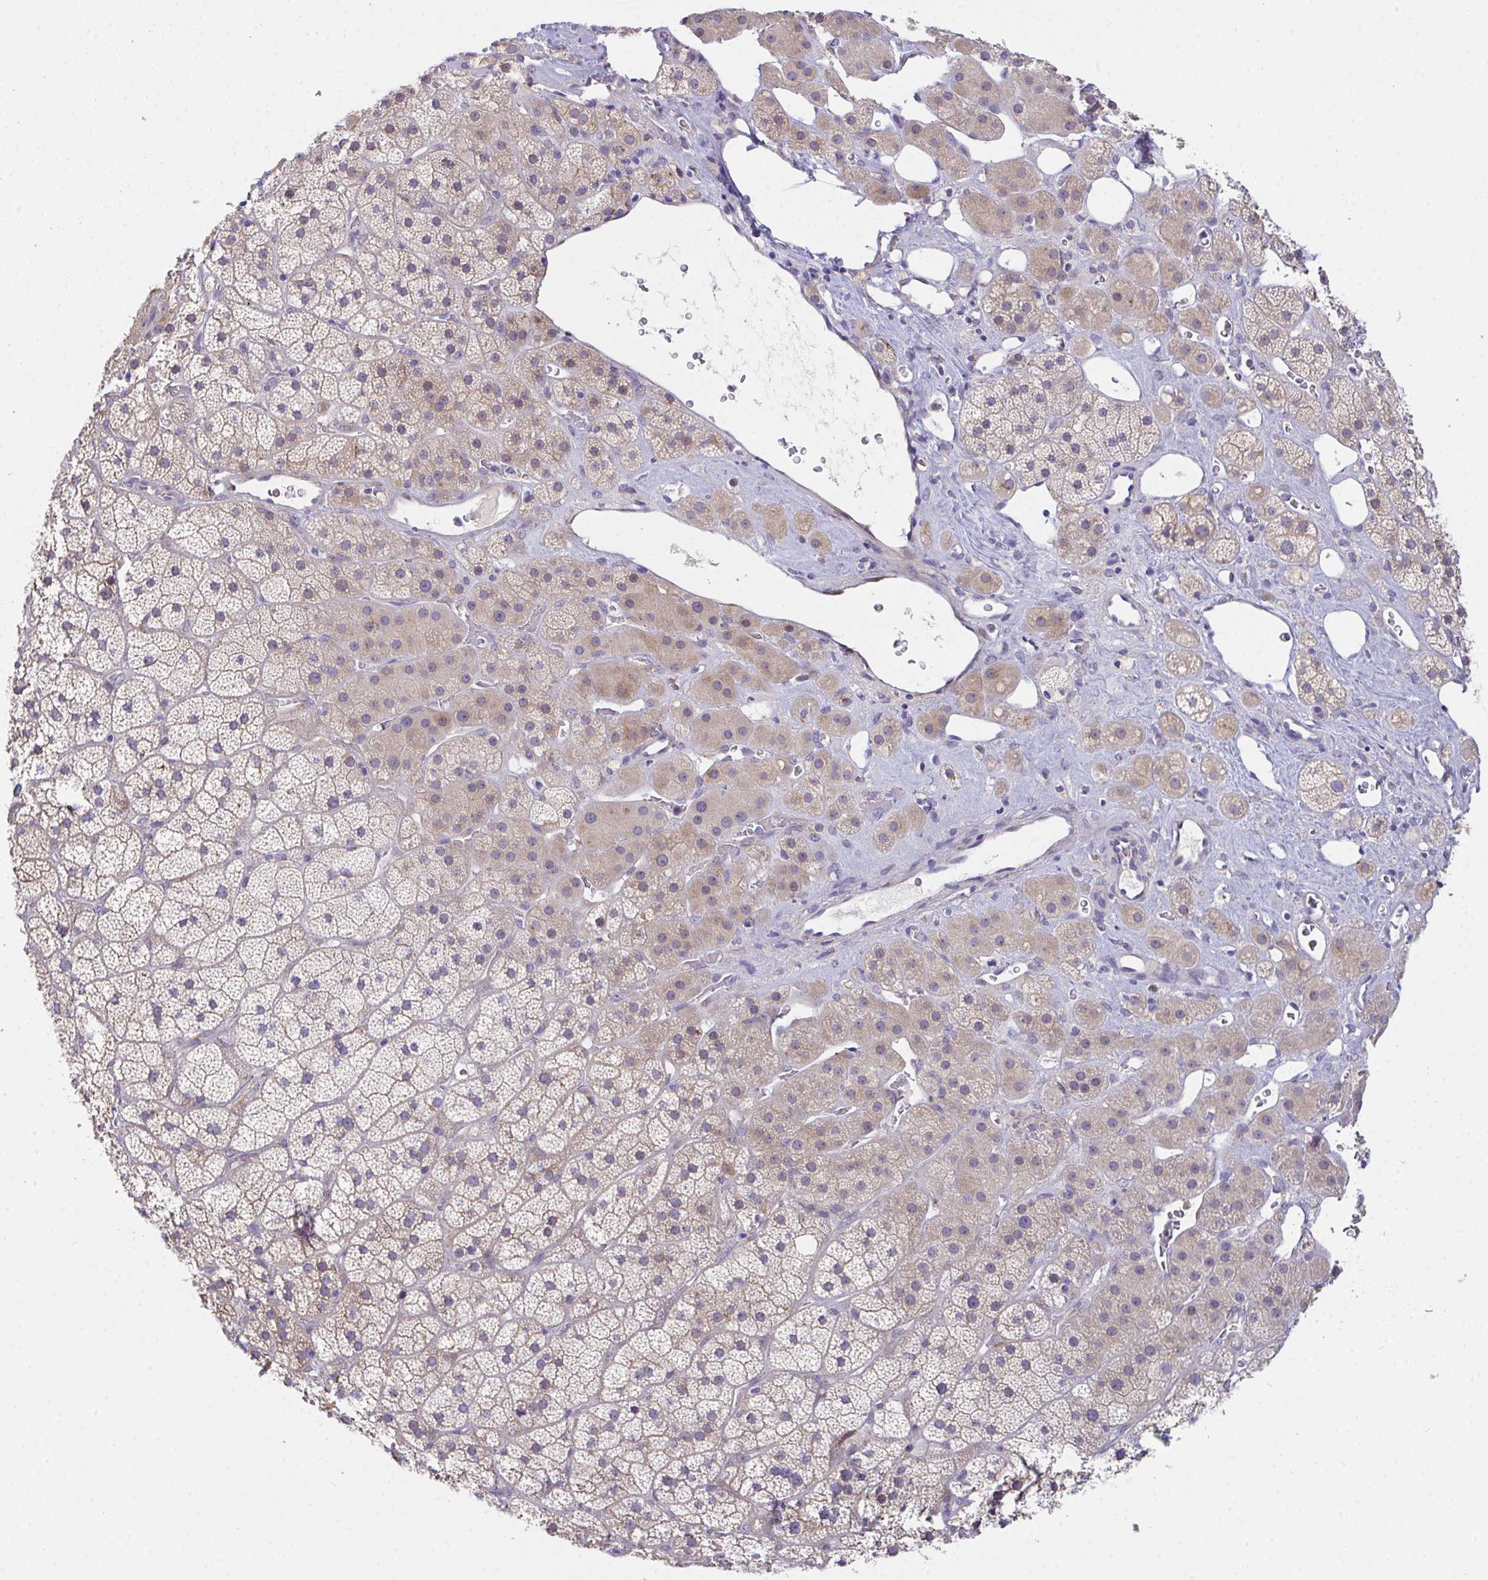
{"staining": {"intensity": "weak", "quantity": "25%-75%", "location": "cytoplasmic/membranous"}, "tissue": "adrenal gland", "cell_type": "Glandular cells", "image_type": "normal", "snomed": [{"axis": "morphology", "description": "Normal tissue, NOS"}, {"axis": "topography", "description": "Adrenal gland"}], "caption": "Immunohistochemistry (IHC) (DAB (3,3'-diaminobenzidine)) staining of benign human adrenal gland reveals weak cytoplasmic/membranous protein expression in approximately 25%-75% of glandular cells.", "gene": "MIA3", "patient": {"sex": "male", "age": 57}}